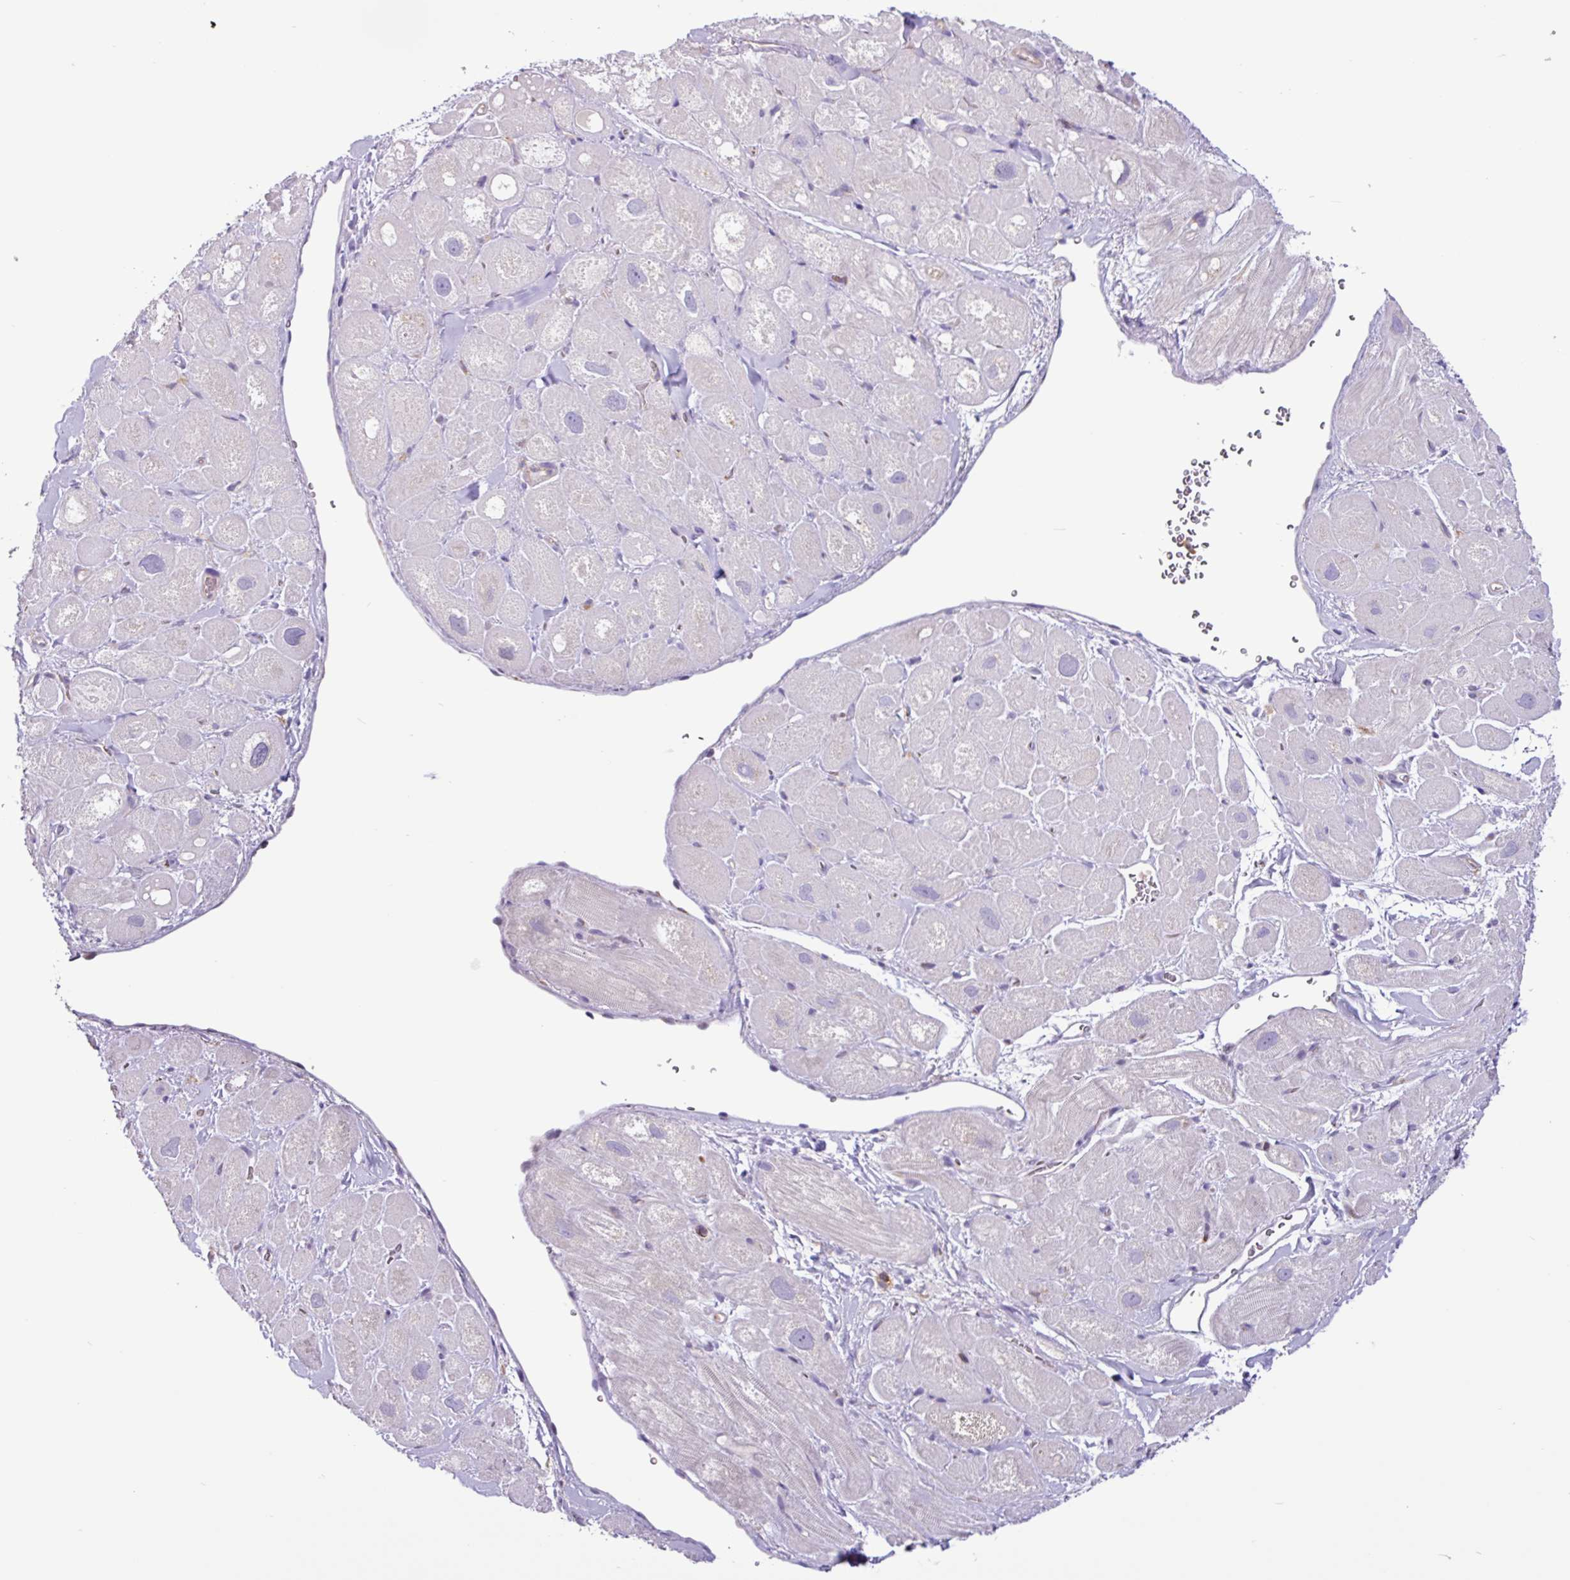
{"staining": {"intensity": "negative", "quantity": "none", "location": "none"}, "tissue": "heart muscle", "cell_type": "Cardiomyocytes", "image_type": "normal", "snomed": [{"axis": "morphology", "description": "Normal tissue, NOS"}, {"axis": "topography", "description": "Heart"}], "caption": "The histopathology image exhibits no significant positivity in cardiomyocytes of heart muscle. (Stains: DAB IHC with hematoxylin counter stain, Microscopy: brightfield microscopy at high magnification).", "gene": "ACTR3B", "patient": {"sex": "male", "age": 49}}